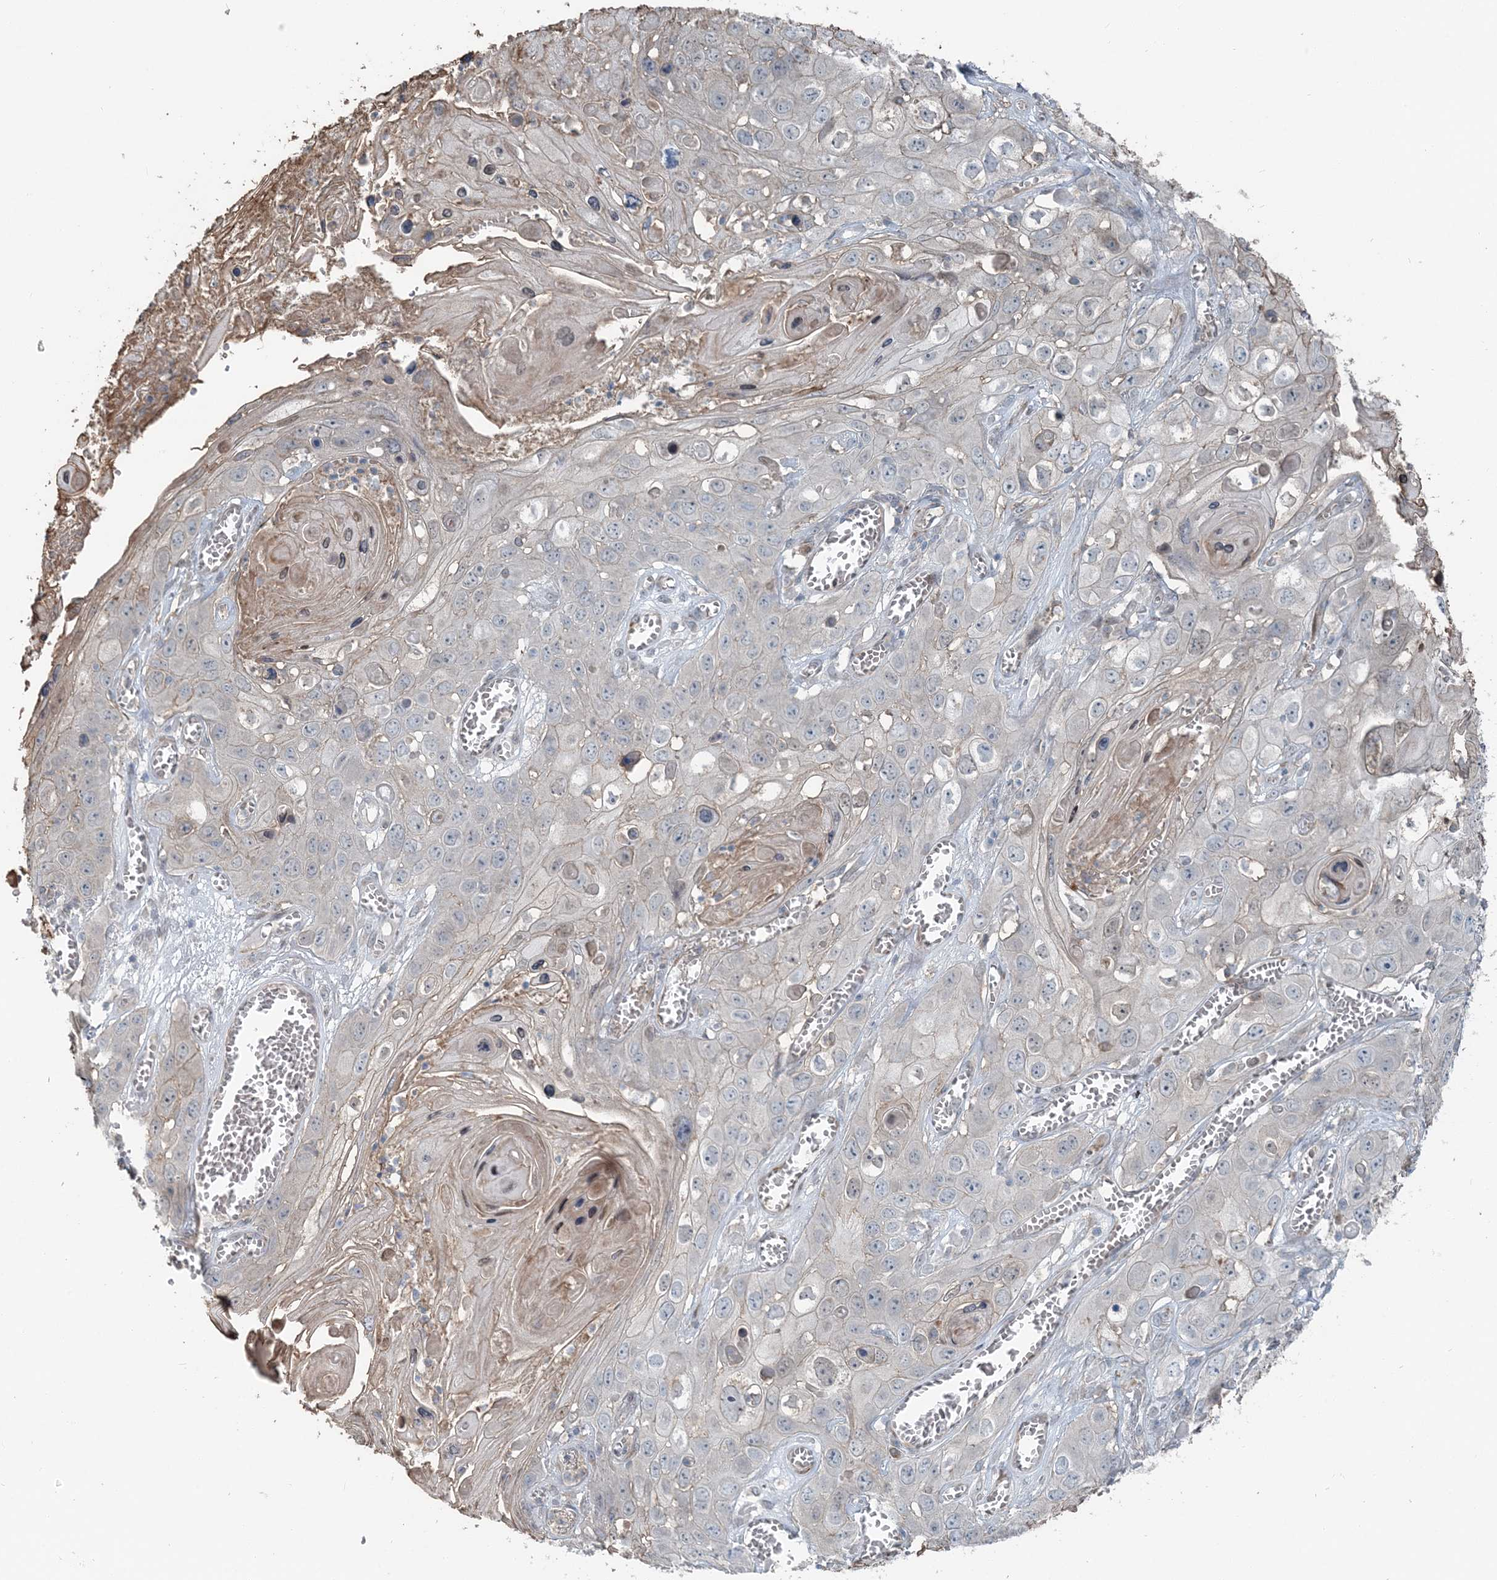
{"staining": {"intensity": "weak", "quantity": "<25%", "location": "cytoplasmic/membranous"}, "tissue": "skin cancer", "cell_type": "Tumor cells", "image_type": "cancer", "snomed": [{"axis": "morphology", "description": "Squamous cell carcinoma, NOS"}, {"axis": "topography", "description": "Skin"}], "caption": "Skin cancer (squamous cell carcinoma) stained for a protein using immunohistochemistry reveals no staining tumor cells.", "gene": "FBXL17", "patient": {"sex": "male", "age": 55}}